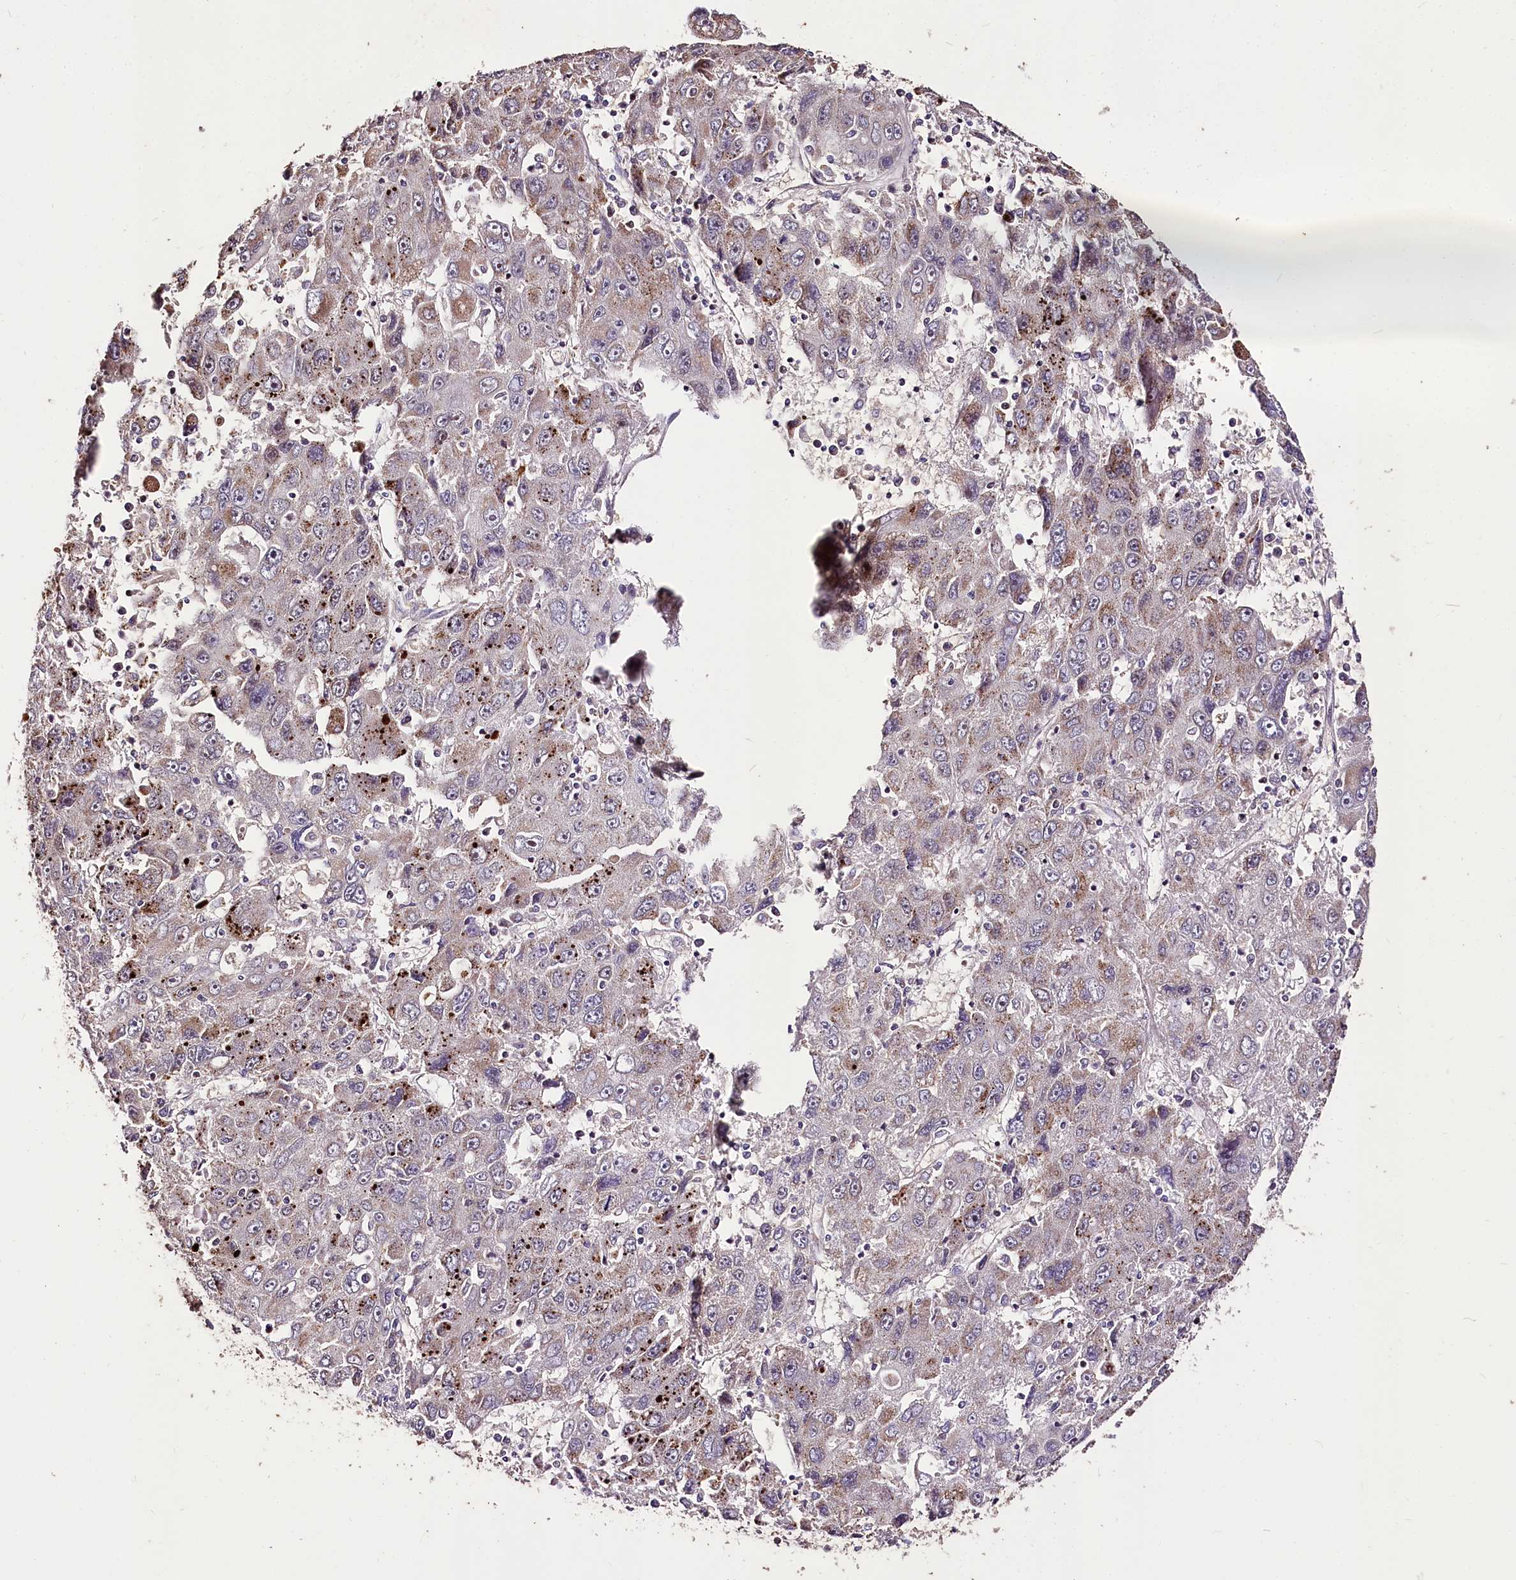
{"staining": {"intensity": "moderate", "quantity": "<25%", "location": "cytoplasmic/membranous"}, "tissue": "liver cancer", "cell_type": "Tumor cells", "image_type": "cancer", "snomed": [{"axis": "morphology", "description": "Carcinoma, Hepatocellular, NOS"}, {"axis": "topography", "description": "Liver"}], "caption": "The photomicrograph exhibits a brown stain indicating the presence of a protein in the cytoplasmic/membranous of tumor cells in liver cancer (hepatocellular carcinoma).", "gene": "CARD19", "patient": {"sex": "male", "age": 49}}